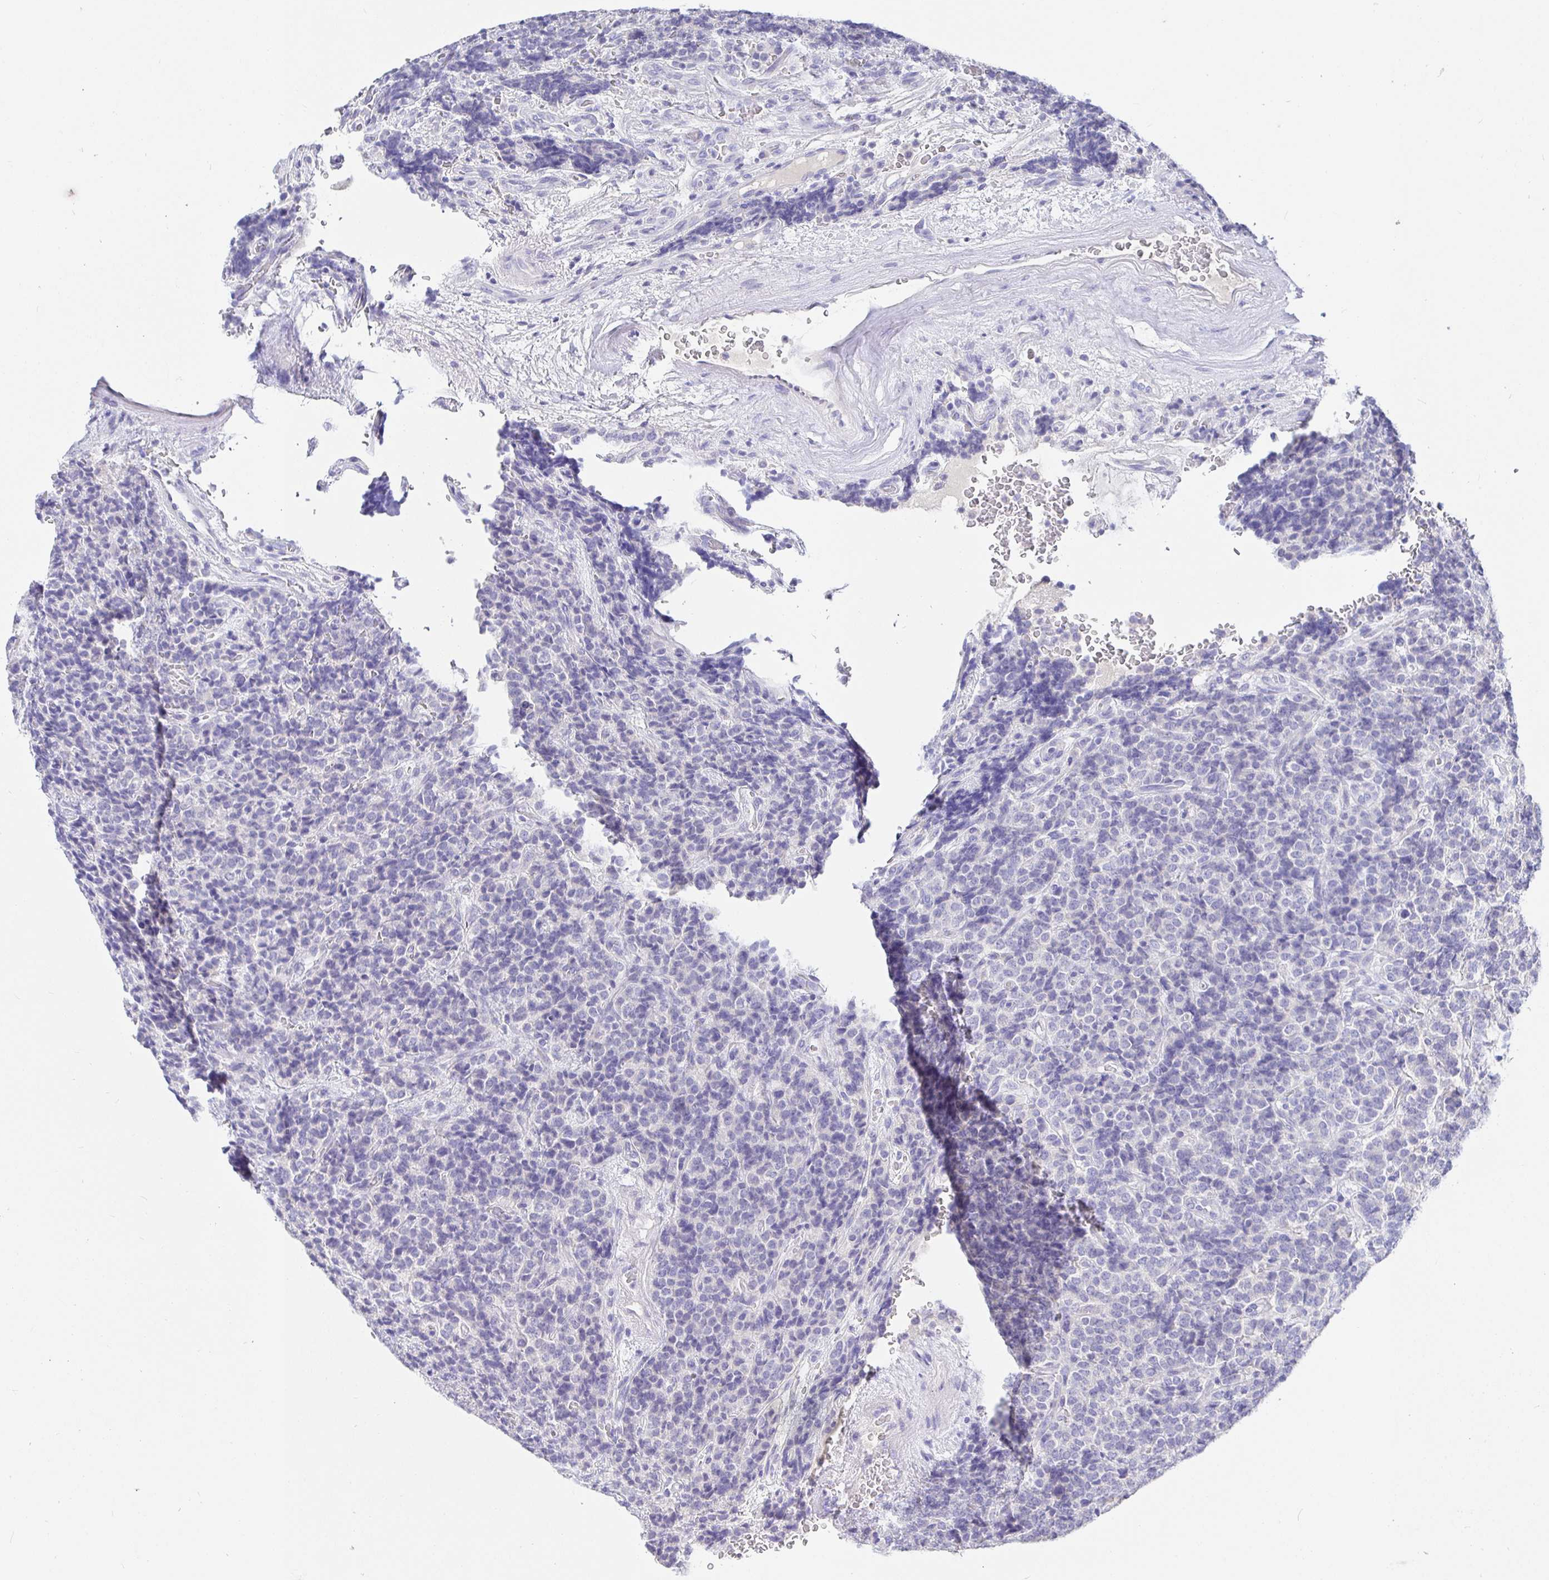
{"staining": {"intensity": "negative", "quantity": "none", "location": "none"}, "tissue": "carcinoid", "cell_type": "Tumor cells", "image_type": "cancer", "snomed": [{"axis": "morphology", "description": "Carcinoid, malignant, NOS"}, {"axis": "topography", "description": "Pancreas"}], "caption": "Human carcinoid (malignant) stained for a protein using IHC demonstrates no expression in tumor cells.", "gene": "TPTE", "patient": {"sex": "male", "age": 36}}